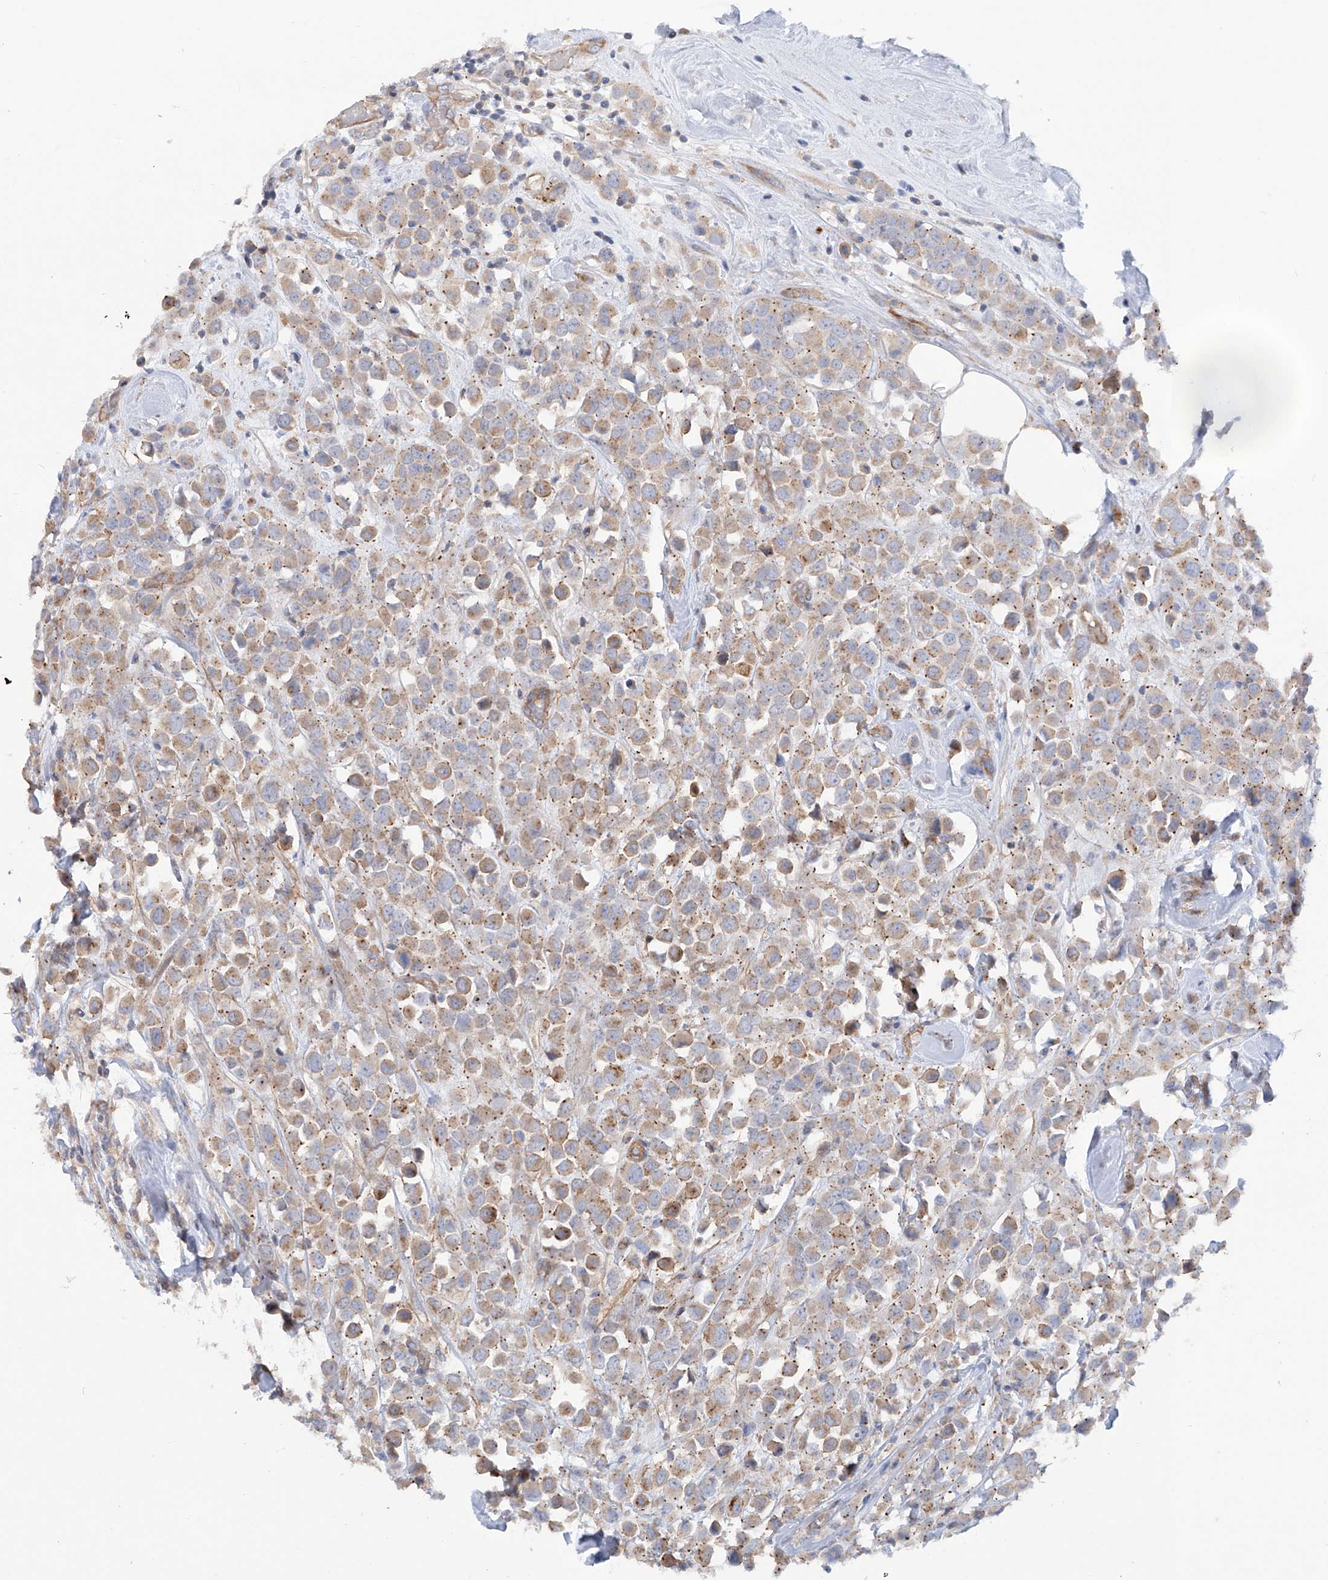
{"staining": {"intensity": "weak", "quantity": ">75%", "location": "cytoplasmic/membranous"}, "tissue": "breast cancer", "cell_type": "Tumor cells", "image_type": "cancer", "snomed": [{"axis": "morphology", "description": "Duct carcinoma"}, {"axis": "topography", "description": "Breast"}], "caption": "An IHC micrograph of neoplastic tissue is shown. Protein staining in brown shows weak cytoplasmic/membranous positivity in breast infiltrating ductal carcinoma within tumor cells.", "gene": "TMEM209", "patient": {"sex": "female", "age": 61}}